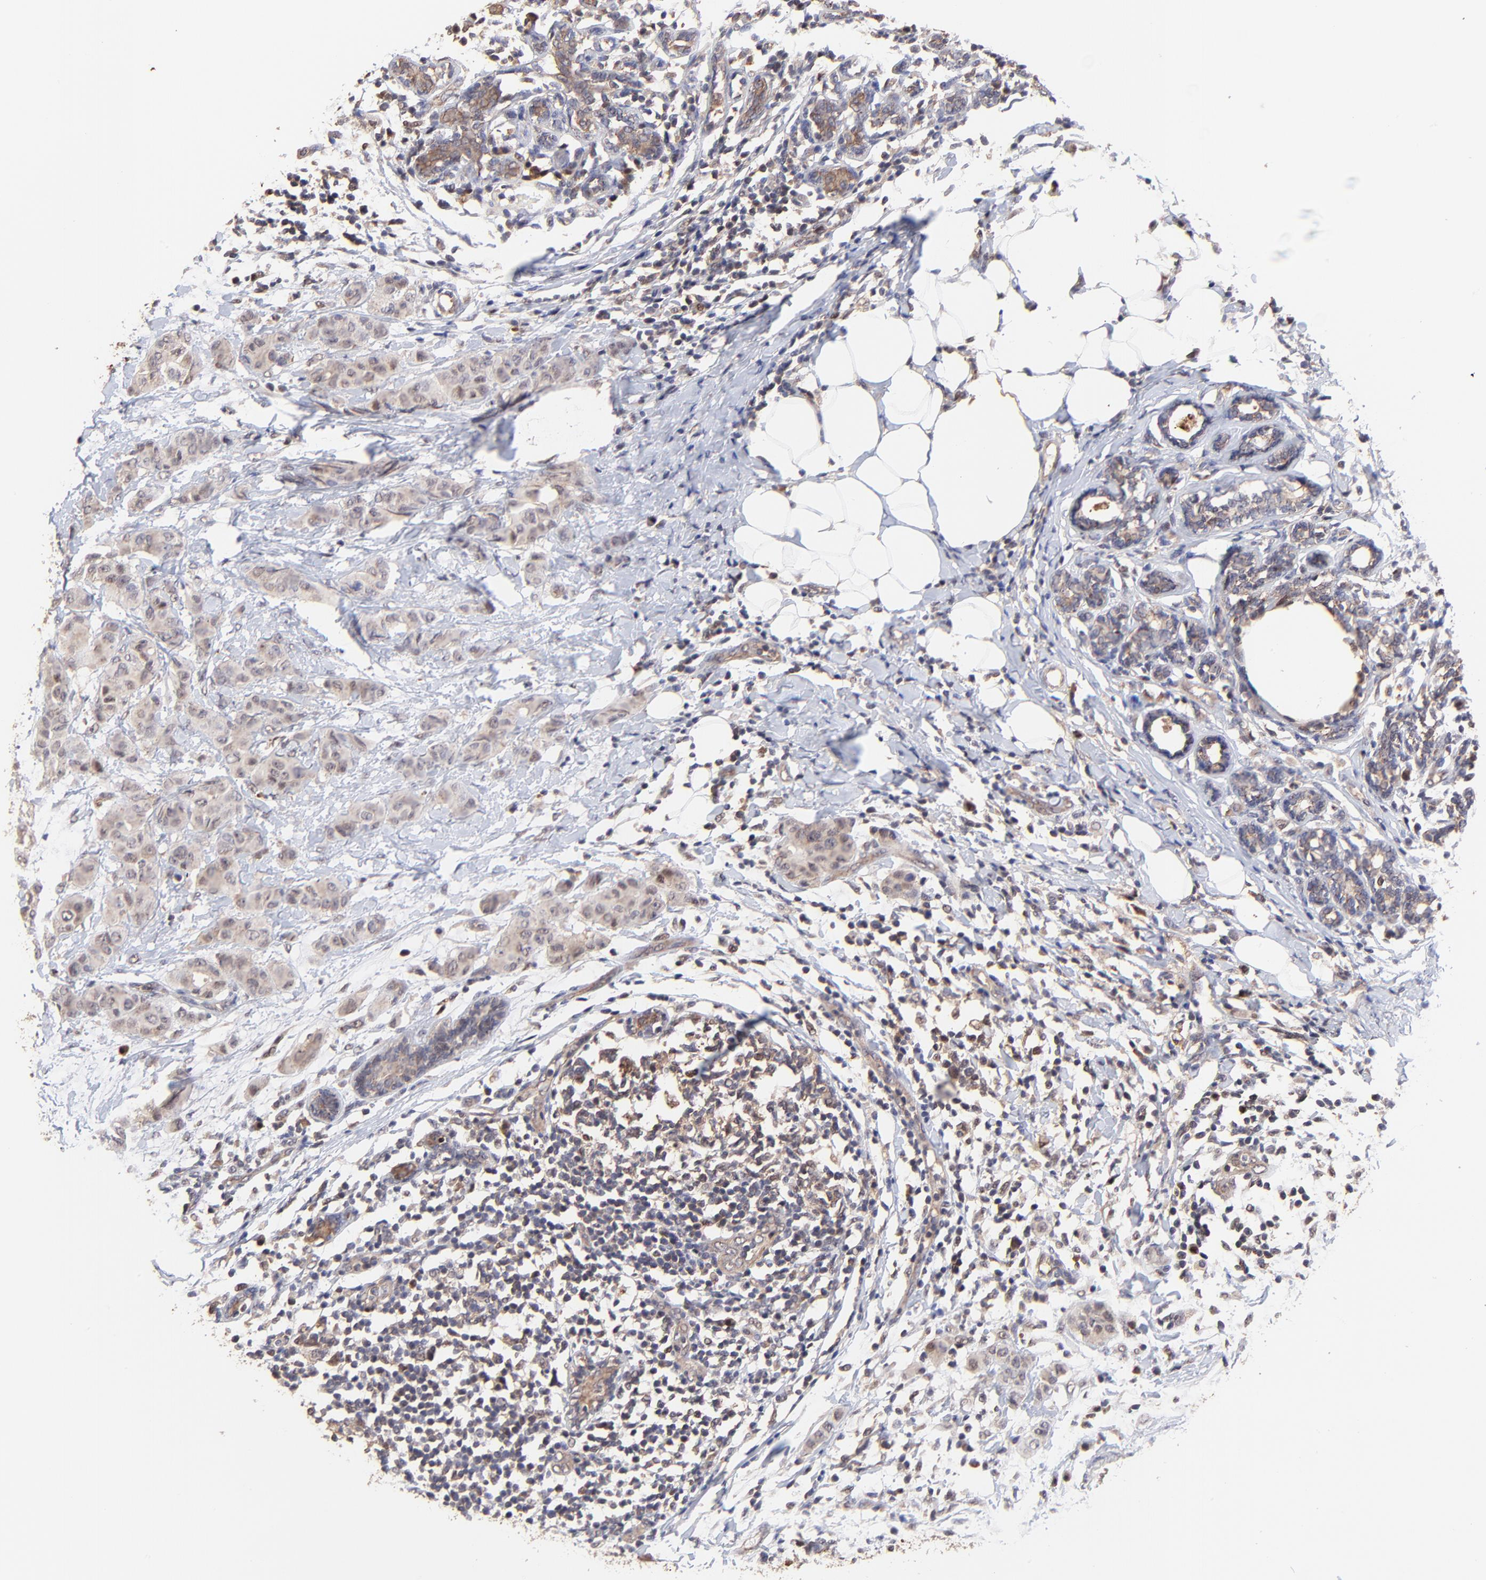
{"staining": {"intensity": "moderate", "quantity": ">75%", "location": "cytoplasmic/membranous"}, "tissue": "breast cancer", "cell_type": "Tumor cells", "image_type": "cancer", "snomed": [{"axis": "morphology", "description": "Duct carcinoma"}, {"axis": "topography", "description": "Breast"}], "caption": "A photomicrograph of breast cancer stained for a protein demonstrates moderate cytoplasmic/membranous brown staining in tumor cells. (Brightfield microscopy of DAB IHC at high magnification).", "gene": "PSMA6", "patient": {"sex": "female", "age": 40}}